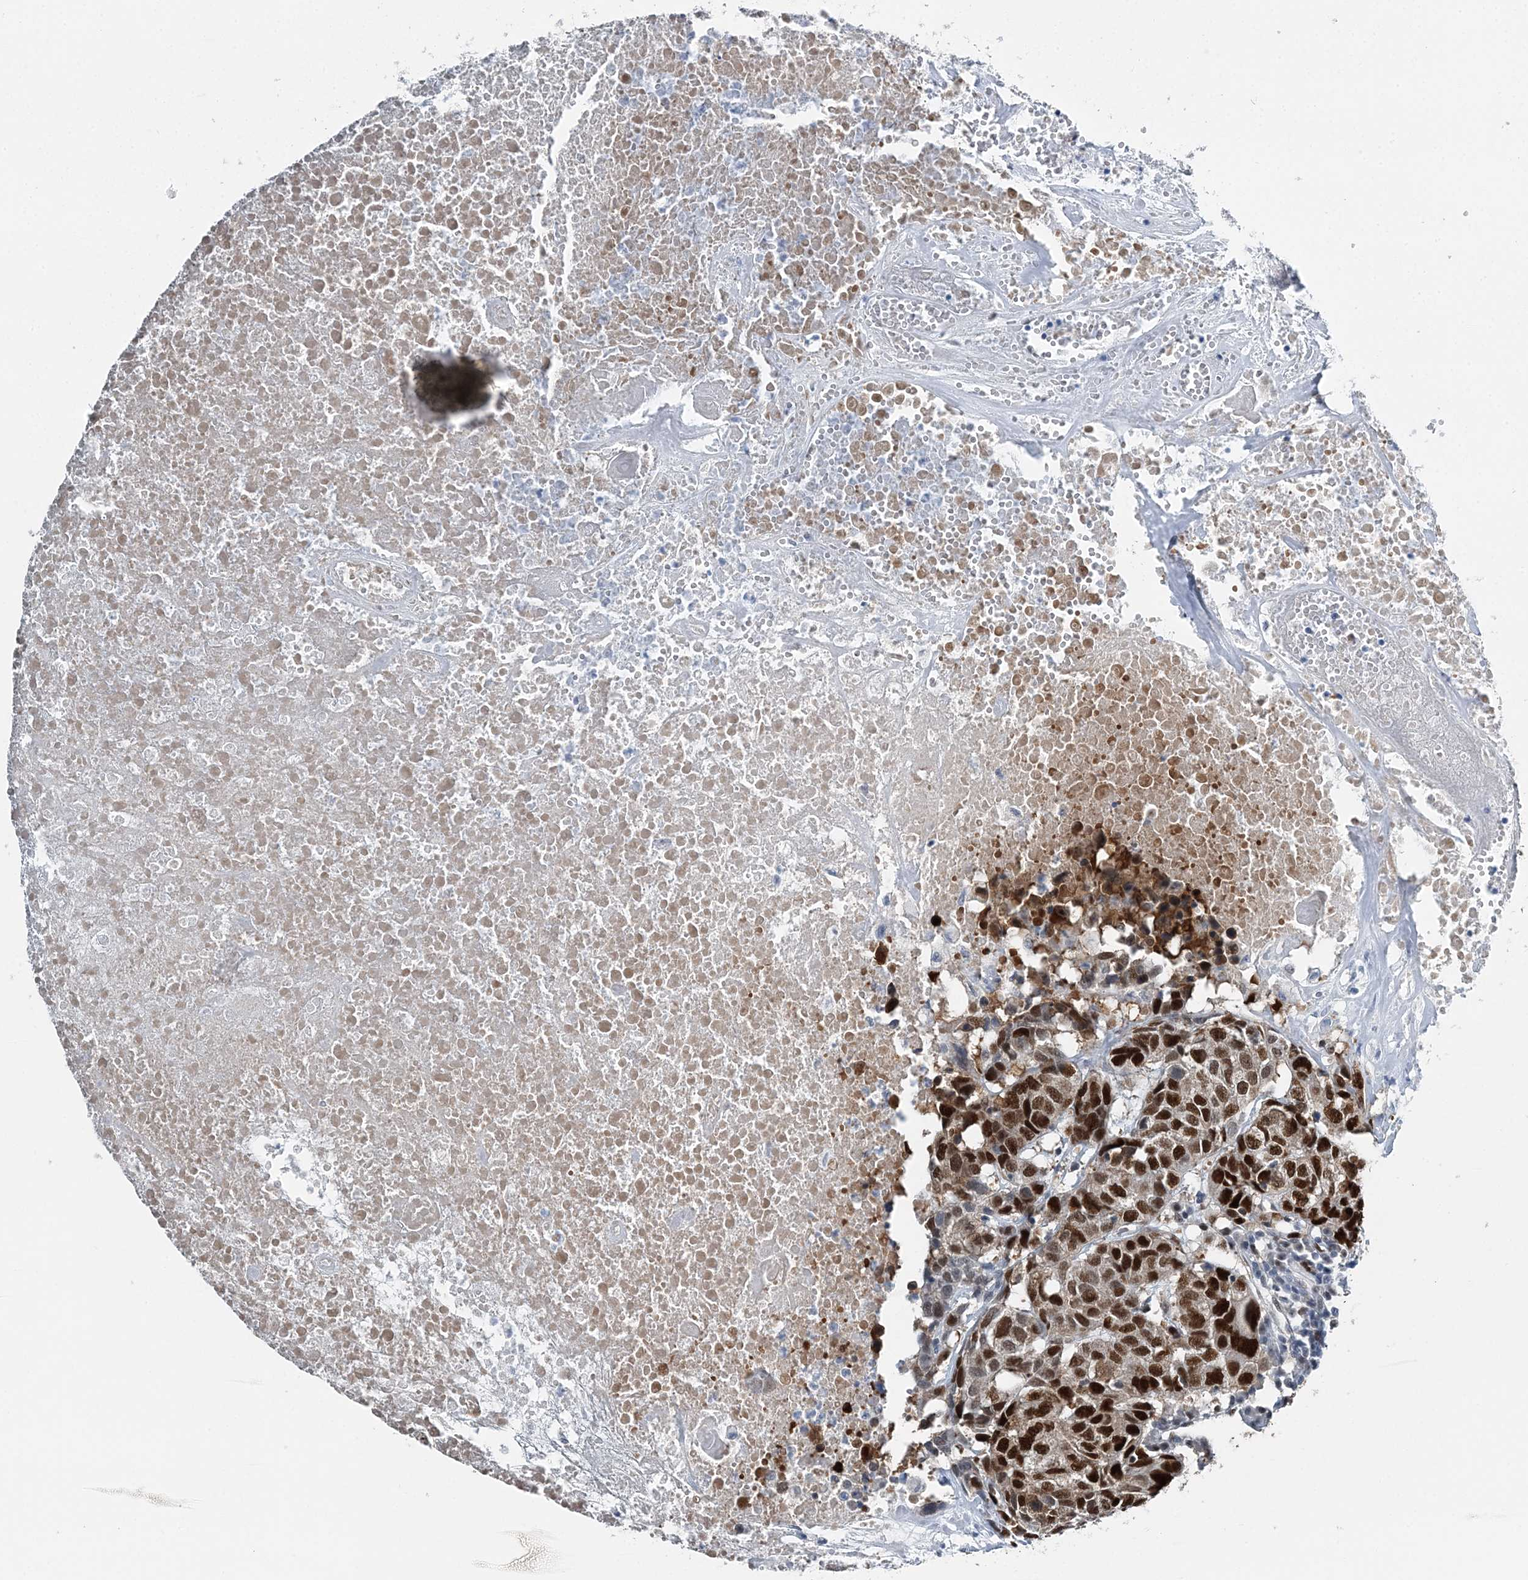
{"staining": {"intensity": "strong", "quantity": ">75%", "location": "nuclear"}, "tissue": "head and neck cancer", "cell_type": "Tumor cells", "image_type": "cancer", "snomed": [{"axis": "morphology", "description": "Squamous cell carcinoma, NOS"}, {"axis": "topography", "description": "Head-Neck"}], "caption": "Head and neck squamous cell carcinoma tissue reveals strong nuclear expression in approximately >75% of tumor cells, visualized by immunohistochemistry.", "gene": "HAT1", "patient": {"sex": "male", "age": 66}}